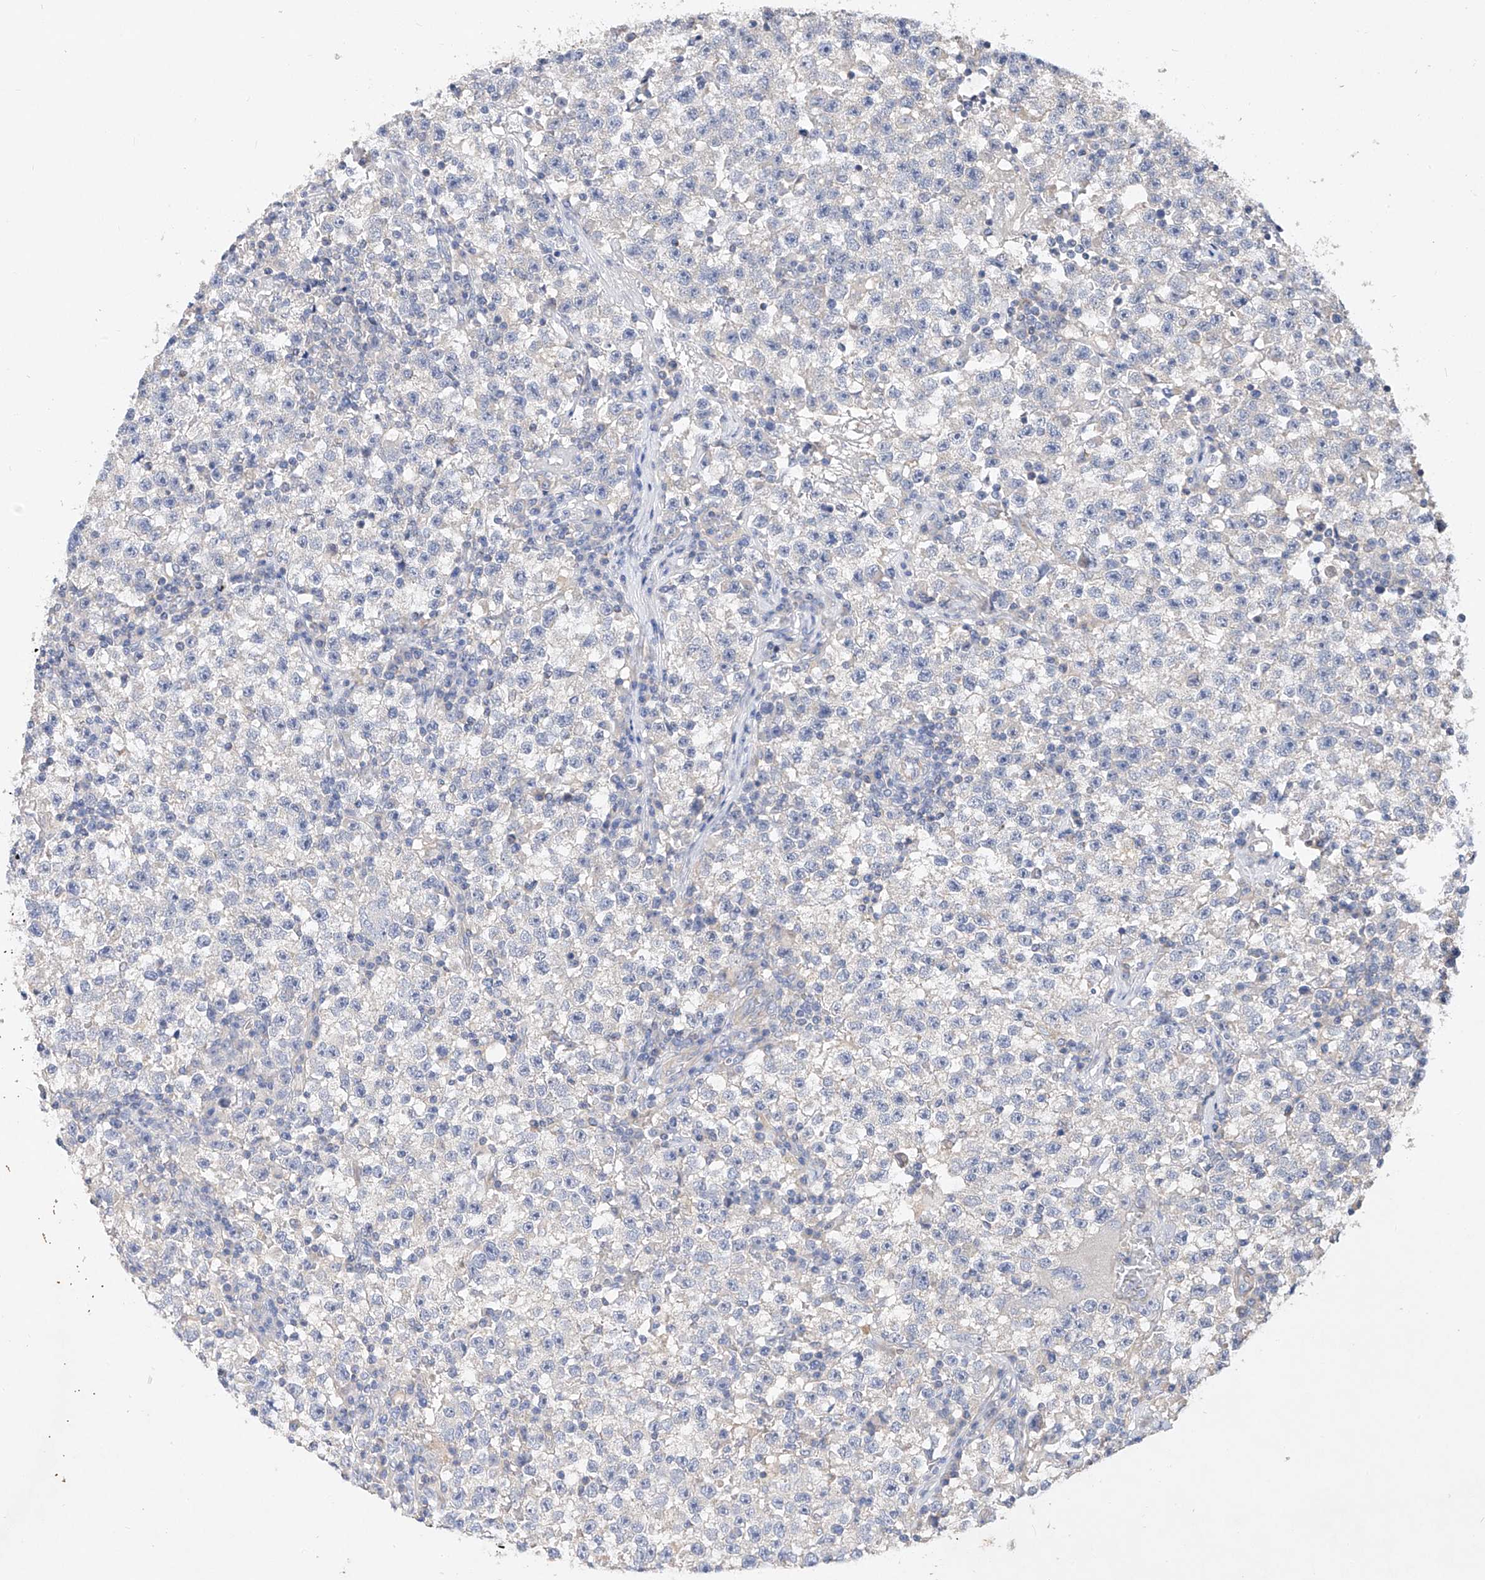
{"staining": {"intensity": "negative", "quantity": "none", "location": "none"}, "tissue": "testis cancer", "cell_type": "Tumor cells", "image_type": "cancer", "snomed": [{"axis": "morphology", "description": "Seminoma, NOS"}, {"axis": "topography", "description": "Testis"}], "caption": "High power microscopy photomicrograph of an immunohistochemistry (IHC) micrograph of testis seminoma, revealing no significant expression in tumor cells.", "gene": "AMD1", "patient": {"sex": "male", "age": 22}}